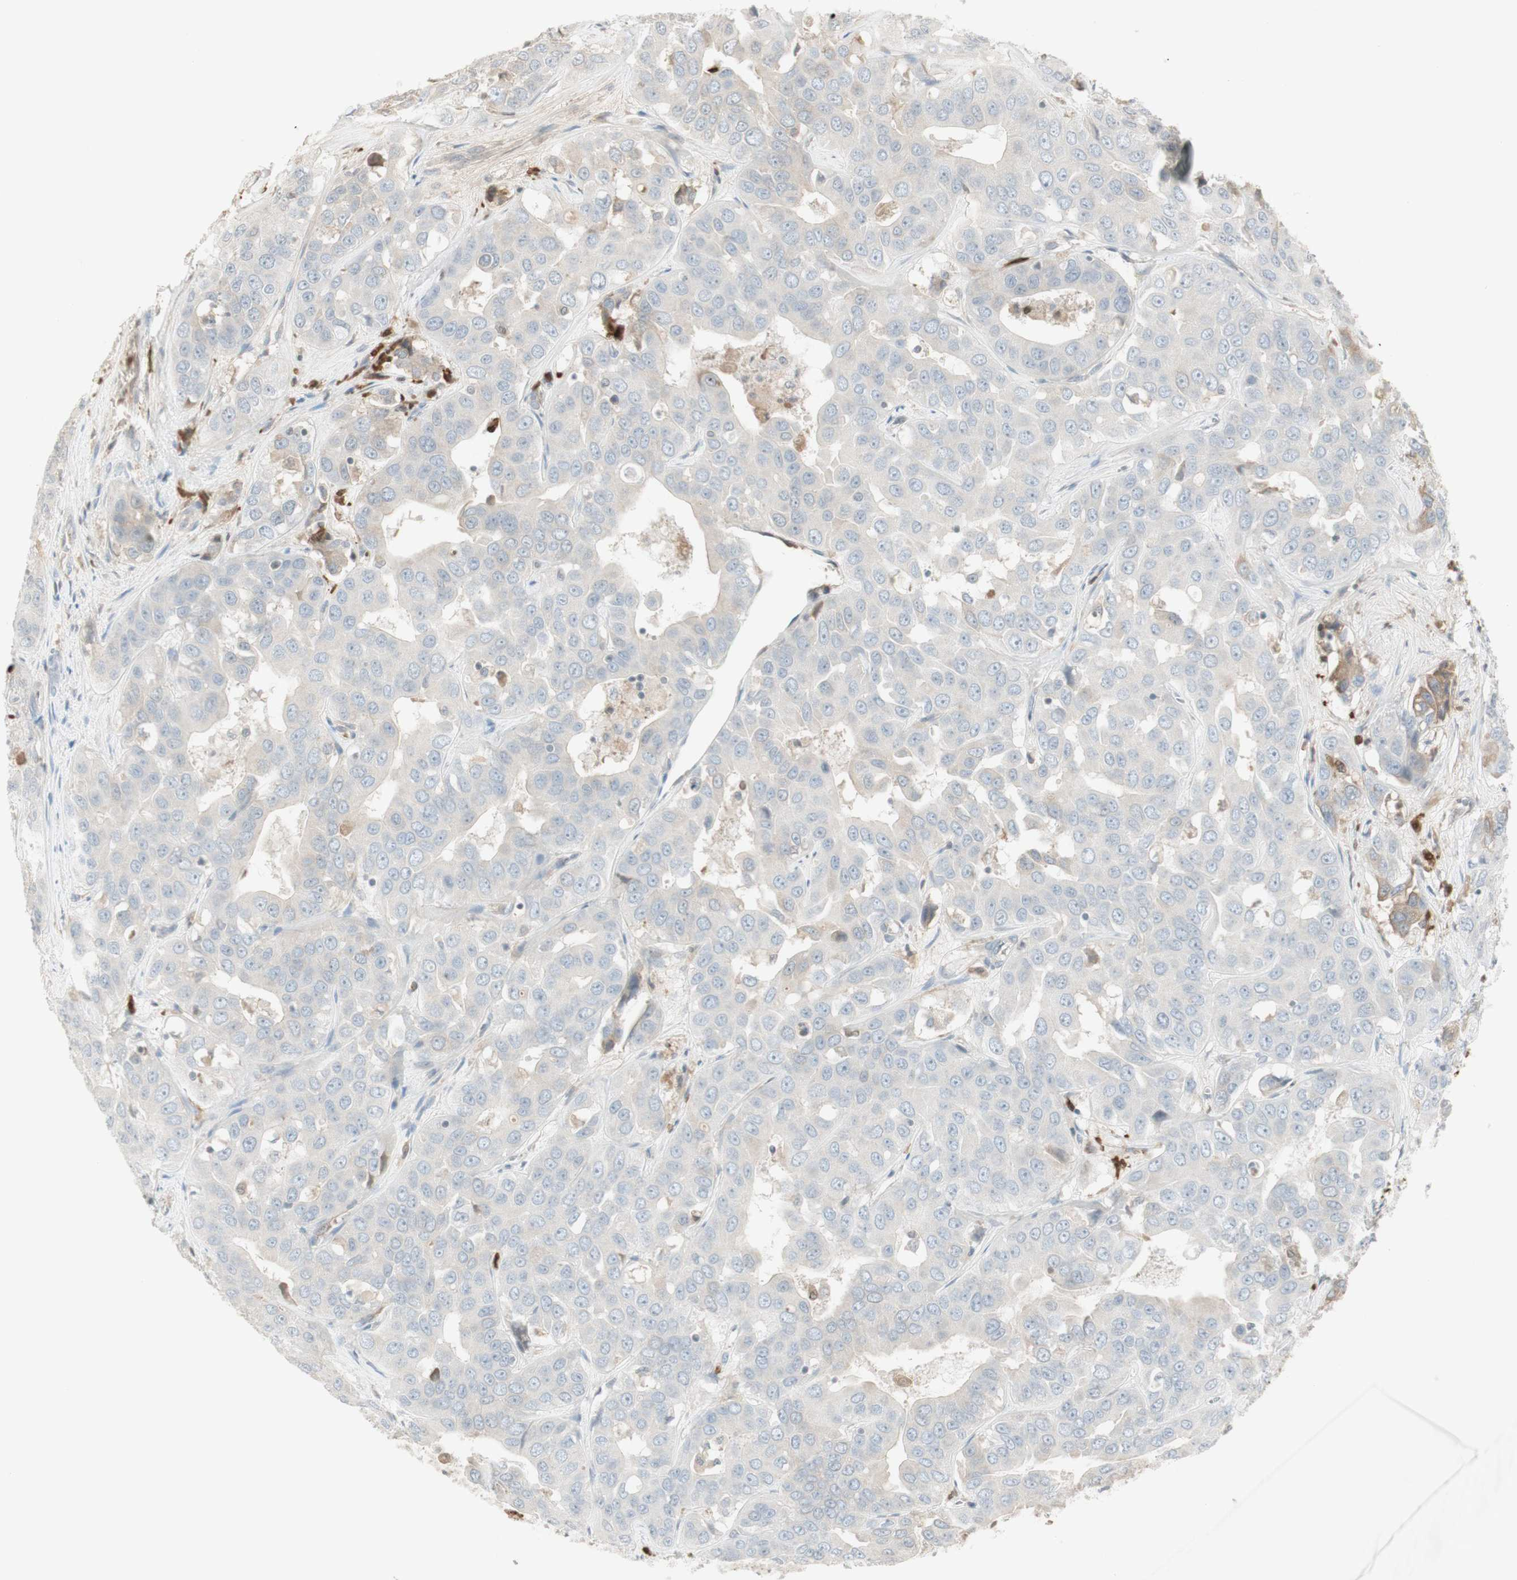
{"staining": {"intensity": "negative", "quantity": "none", "location": "none"}, "tissue": "liver cancer", "cell_type": "Tumor cells", "image_type": "cancer", "snomed": [{"axis": "morphology", "description": "Cholangiocarcinoma"}, {"axis": "topography", "description": "Liver"}], "caption": "This is a histopathology image of immunohistochemistry staining of liver cancer, which shows no positivity in tumor cells.", "gene": "NID1", "patient": {"sex": "female", "age": 52}}